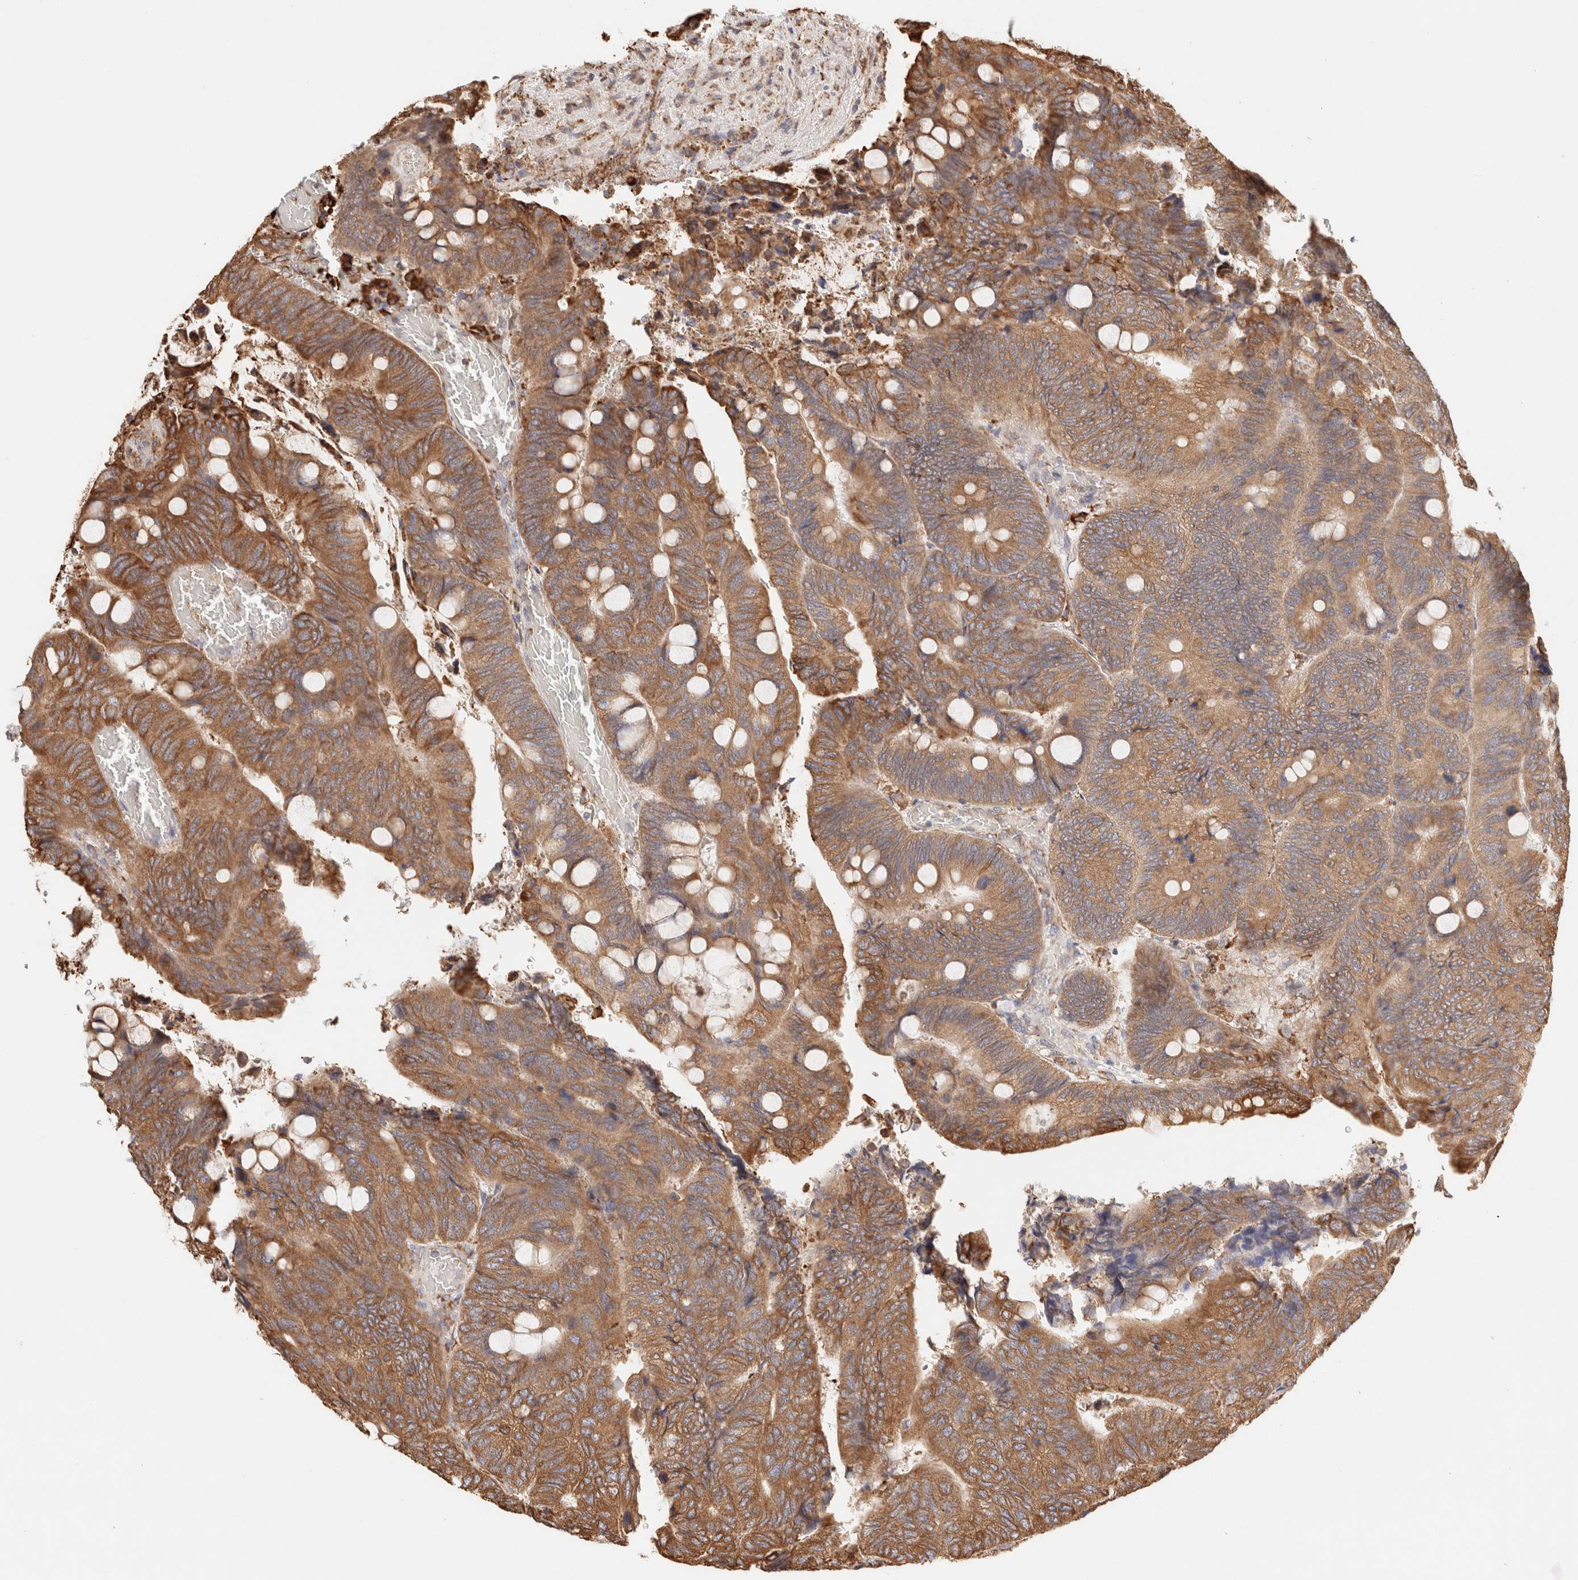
{"staining": {"intensity": "moderate", "quantity": ">75%", "location": "cytoplasmic/membranous"}, "tissue": "colorectal cancer", "cell_type": "Tumor cells", "image_type": "cancer", "snomed": [{"axis": "morphology", "description": "Normal tissue, NOS"}, {"axis": "morphology", "description": "Adenocarcinoma, NOS"}, {"axis": "topography", "description": "Rectum"}, {"axis": "topography", "description": "Peripheral nerve tissue"}], "caption": "Human colorectal adenocarcinoma stained with a brown dye exhibits moderate cytoplasmic/membranous positive expression in about >75% of tumor cells.", "gene": "FER", "patient": {"sex": "male", "age": 92}}